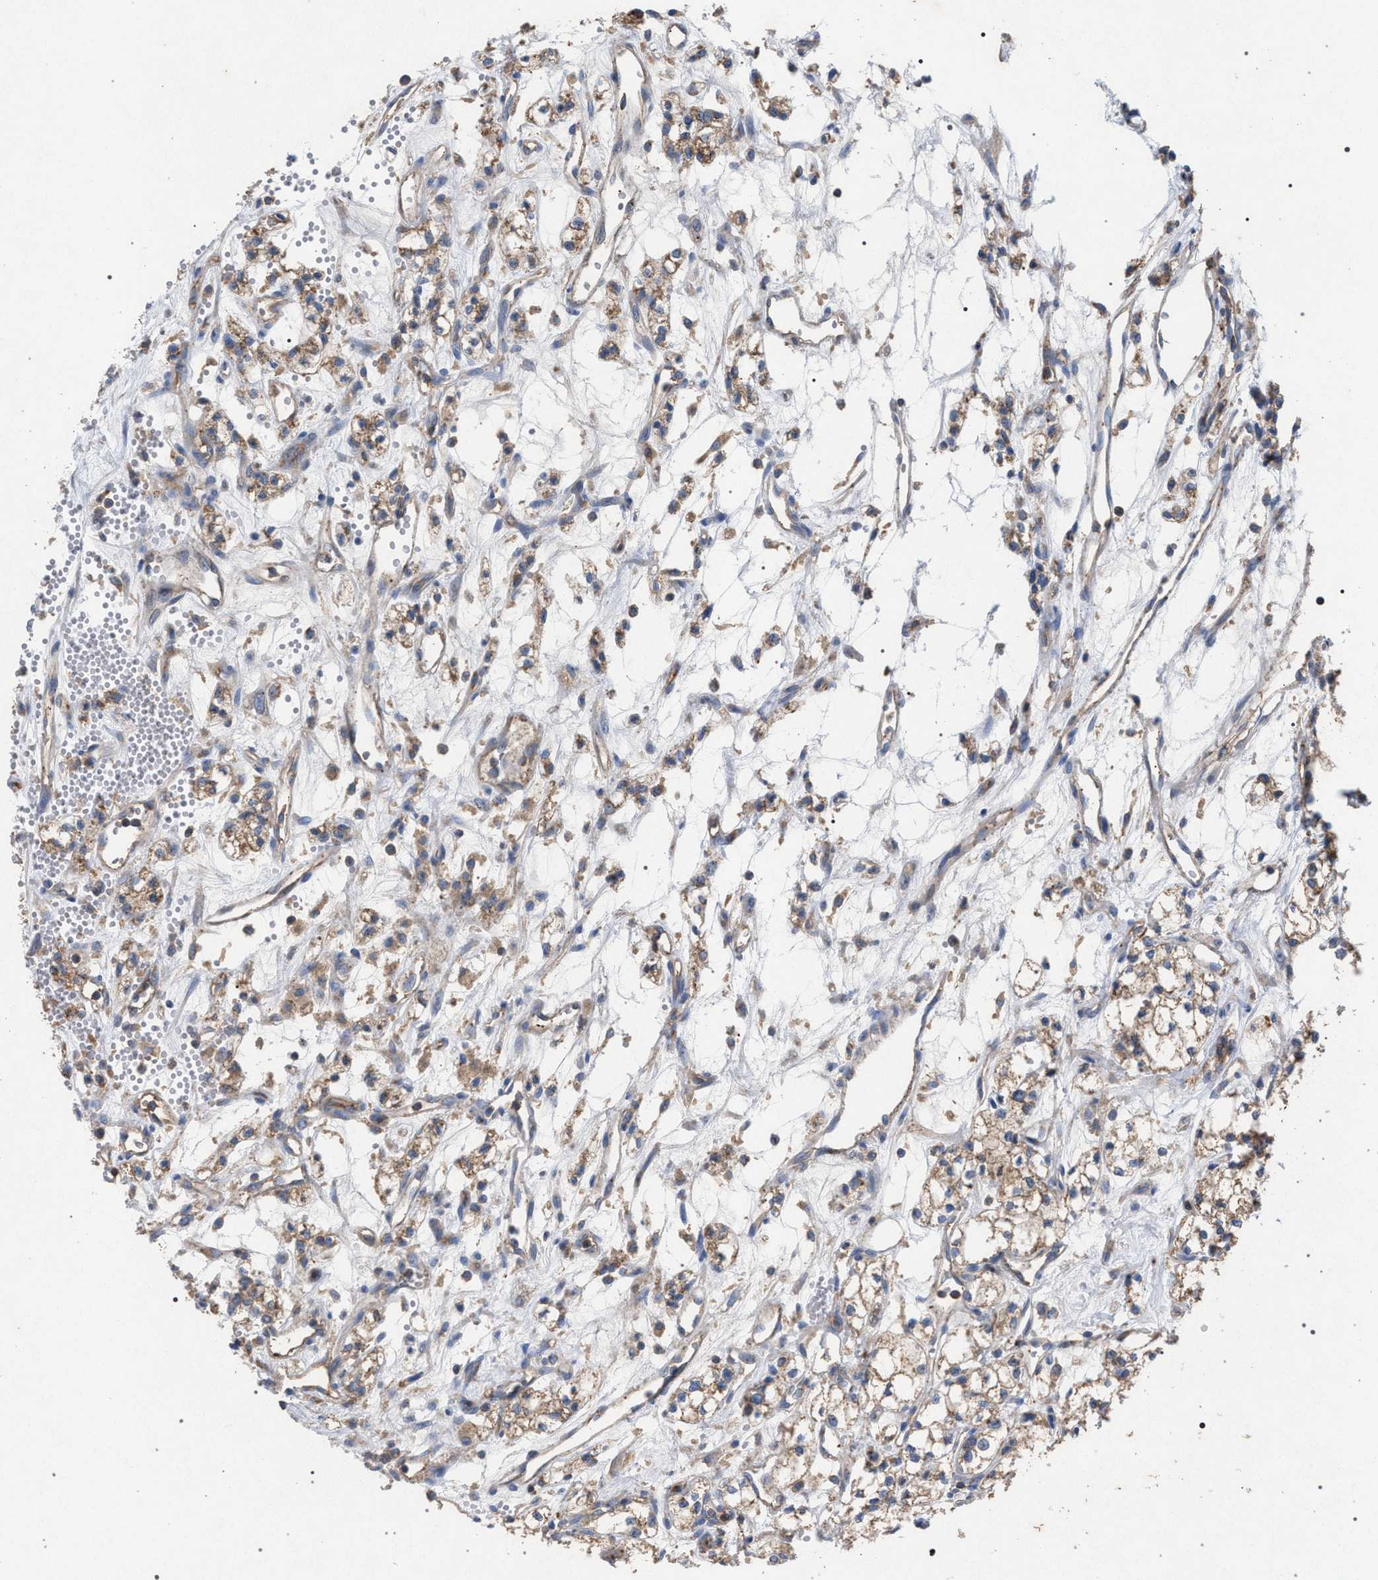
{"staining": {"intensity": "weak", "quantity": ">75%", "location": "cytoplasmic/membranous"}, "tissue": "renal cancer", "cell_type": "Tumor cells", "image_type": "cancer", "snomed": [{"axis": "morphology", "description": "Adenocarcinoma, NOS"}, {"axis": "topography", "description": "Kidney"}], "caption": "Protein staining demonstrates weak cytoplasmic/membranous staining in approximately >75% of tumor cells in renal cancer.", "gene": "VPS13A", "patient": {"sex": "male", "age": 59}}